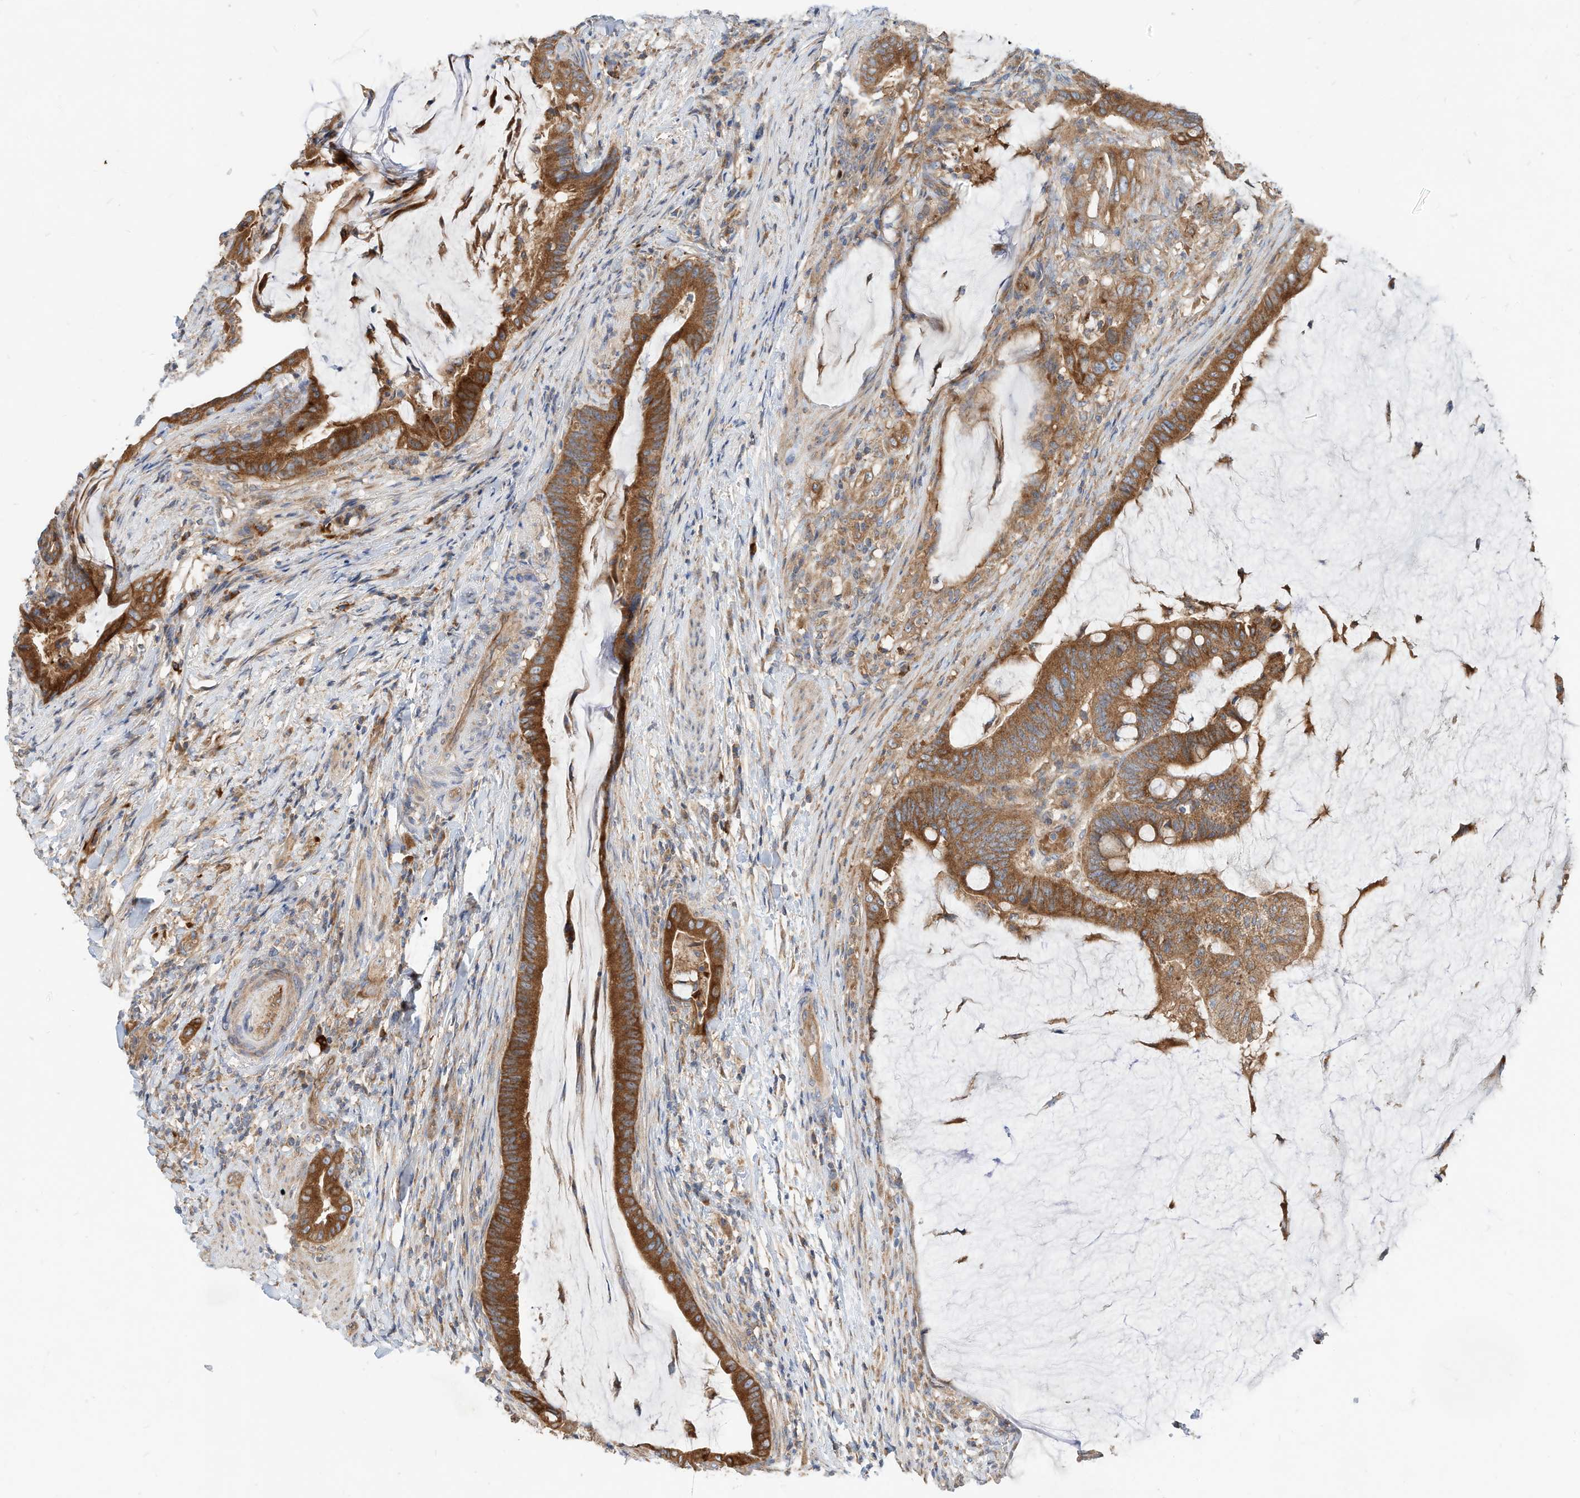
{"staining": {"intensity": "strong", "quantity": ">75%", "location": "cytoplasmic/membranous"}, "tissue": "colorectal cancer", "cell_type": "Tumor cells", "image_type": "cancer", "snomed": [{"axis": "morphology", "description": "Adenocarcinoma, NOS"}, {"axis": "topography", "description": "Colon"}], "caption": "Protein expression analysis of colorectal adenocarcinoma shows strong cytoplasmic/membranous expression in approximately >75% of tumor cells.", "gene": "CPAMD8", "patient": {"sex": "female", "age": 66}}